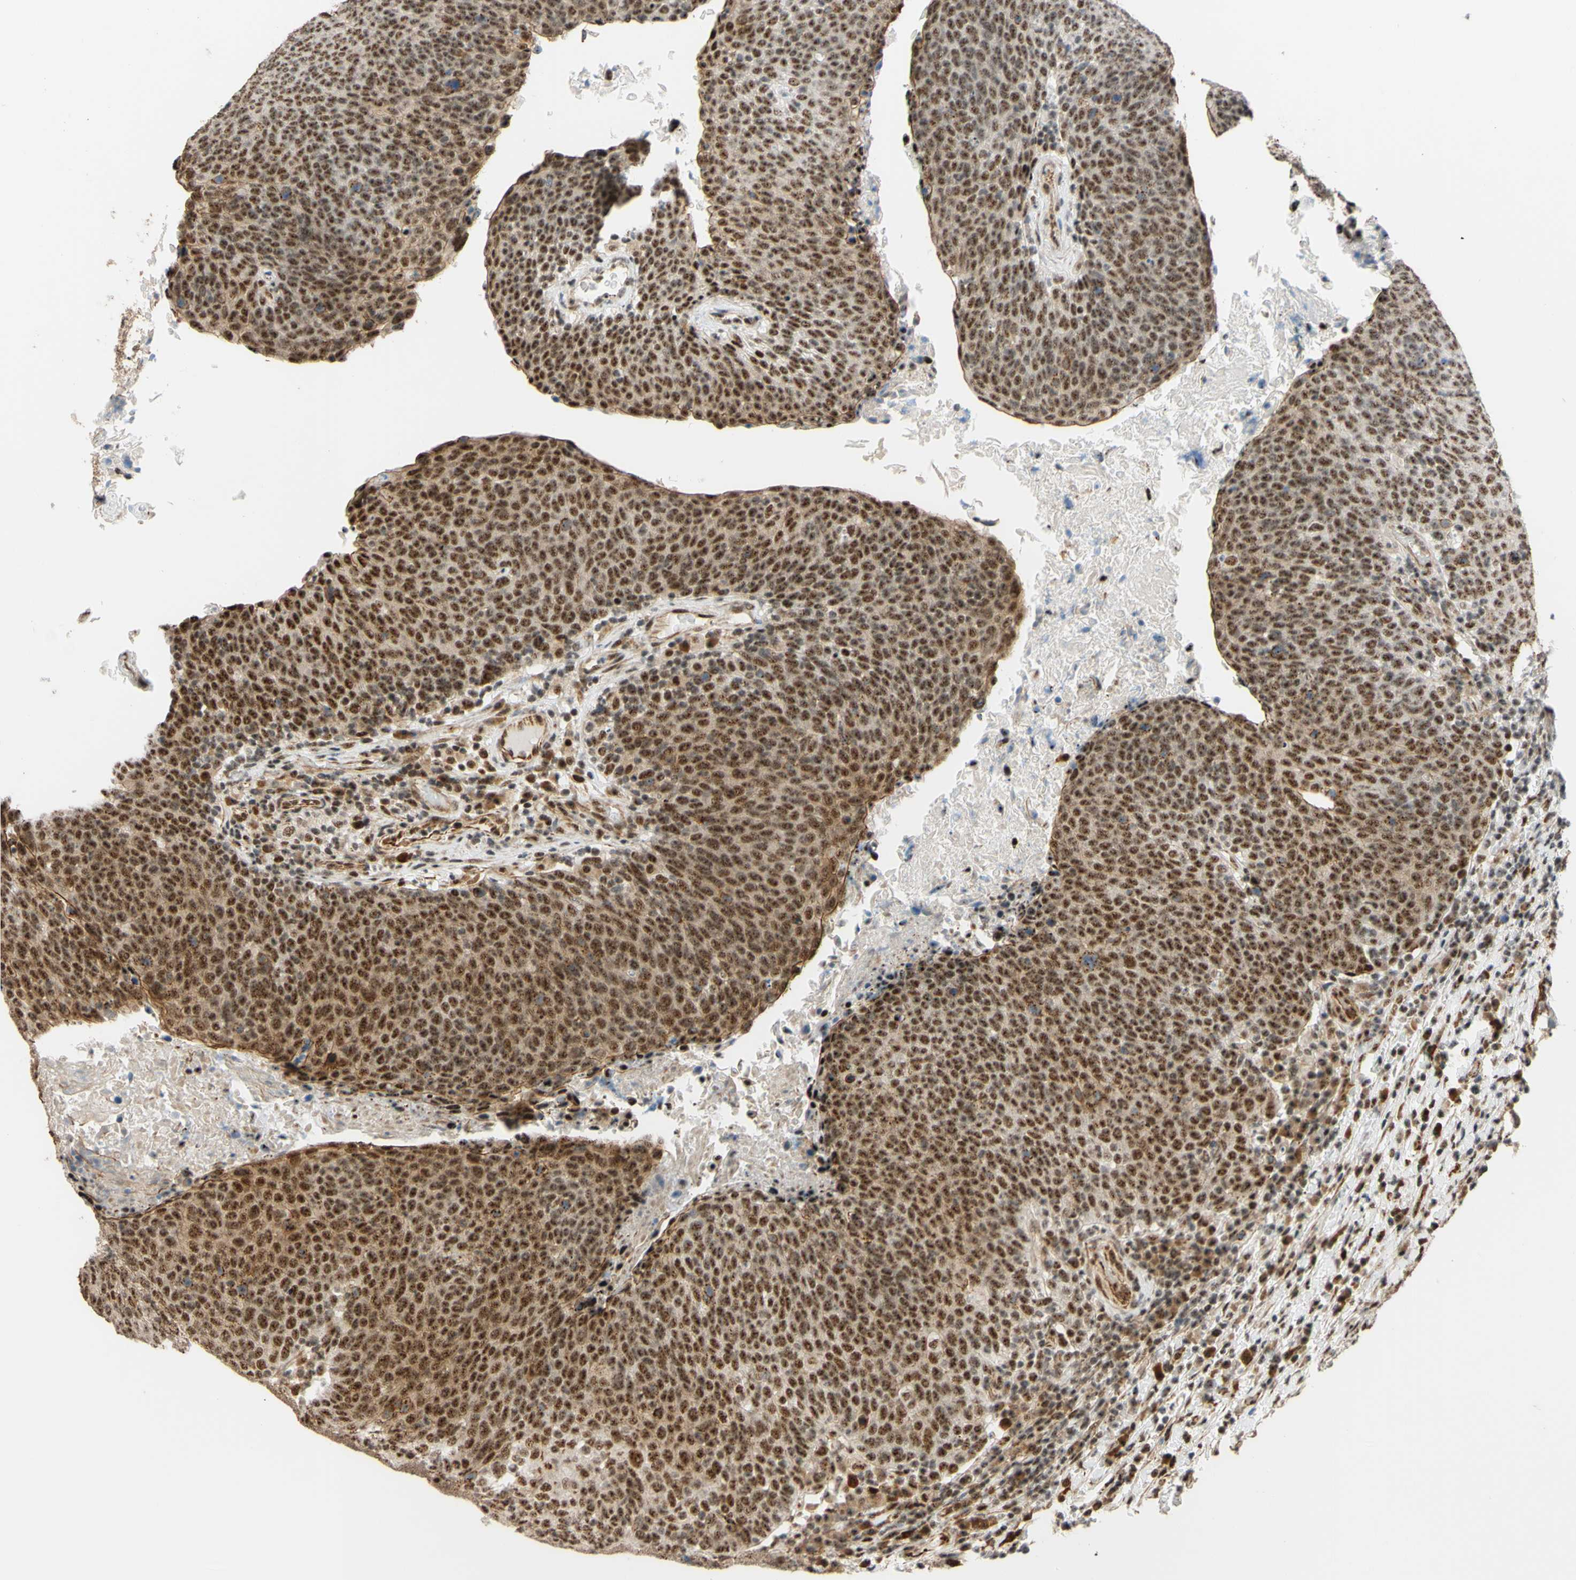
{"staining": {"intensity": "strong", "quantity": ">75%", "location": "nuclear"}, "tissue": "head and neck cancer", "cell_type": "Tumor cells", "image_type": "cancer", "snomed": [{"axis": "morphology", "description": "Squamous cell carcinoma, NOS"}, {"axis": "morphology", "description": "Squamous cell carcinoma, metastatic, NOS"}, {"axis": "topography", "description": "Lymph node"}, {"axis": "topography", "description": "Head-Neck"}], "caption": "This is an image of IHC staining of head and neck metastatic squamous cell carcinoma, which shows strong positivity in the nuclear of tumor cells.", "gene": "SAP18", "patient": {"sex": "male", "age": 62}}